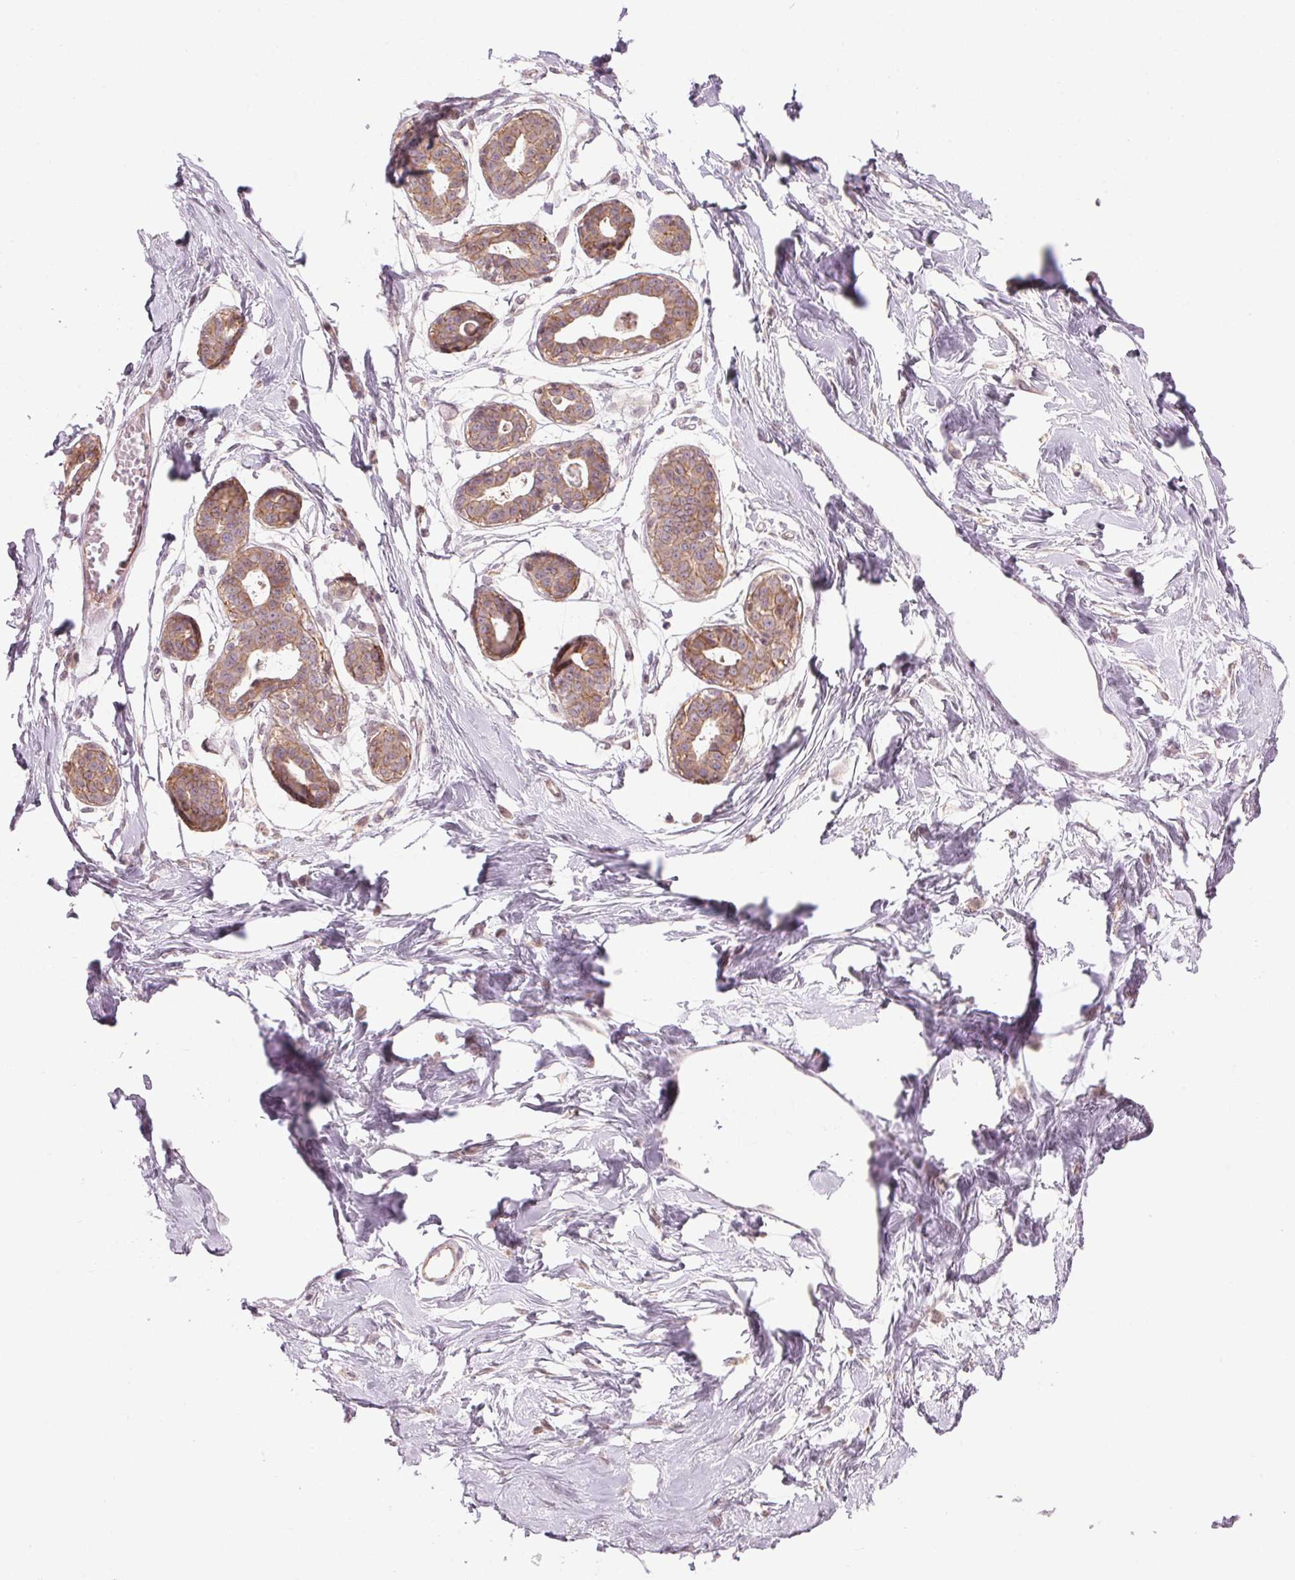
{"staining": {"intensity": "weak", "quantity": "<25%", "location": "cytoplasmic/membranous"}, "tissue": "breast", "cell_type": "Adipocytes", "image_type": "normal", "snomed": [{"axis": "morphology", "description": "Normal tissue, NOS"}, {"axis": "topography", "description": "Breast"}], "caption": "Immunohistochemistry histopathology image of normal breast stained for a protein (brown), which displays no staining in adipocytes. (IHC, brightfield microscopy, high magnification).", "gene": "TMED6", "patient": {"sex": "female", "age": 45}}